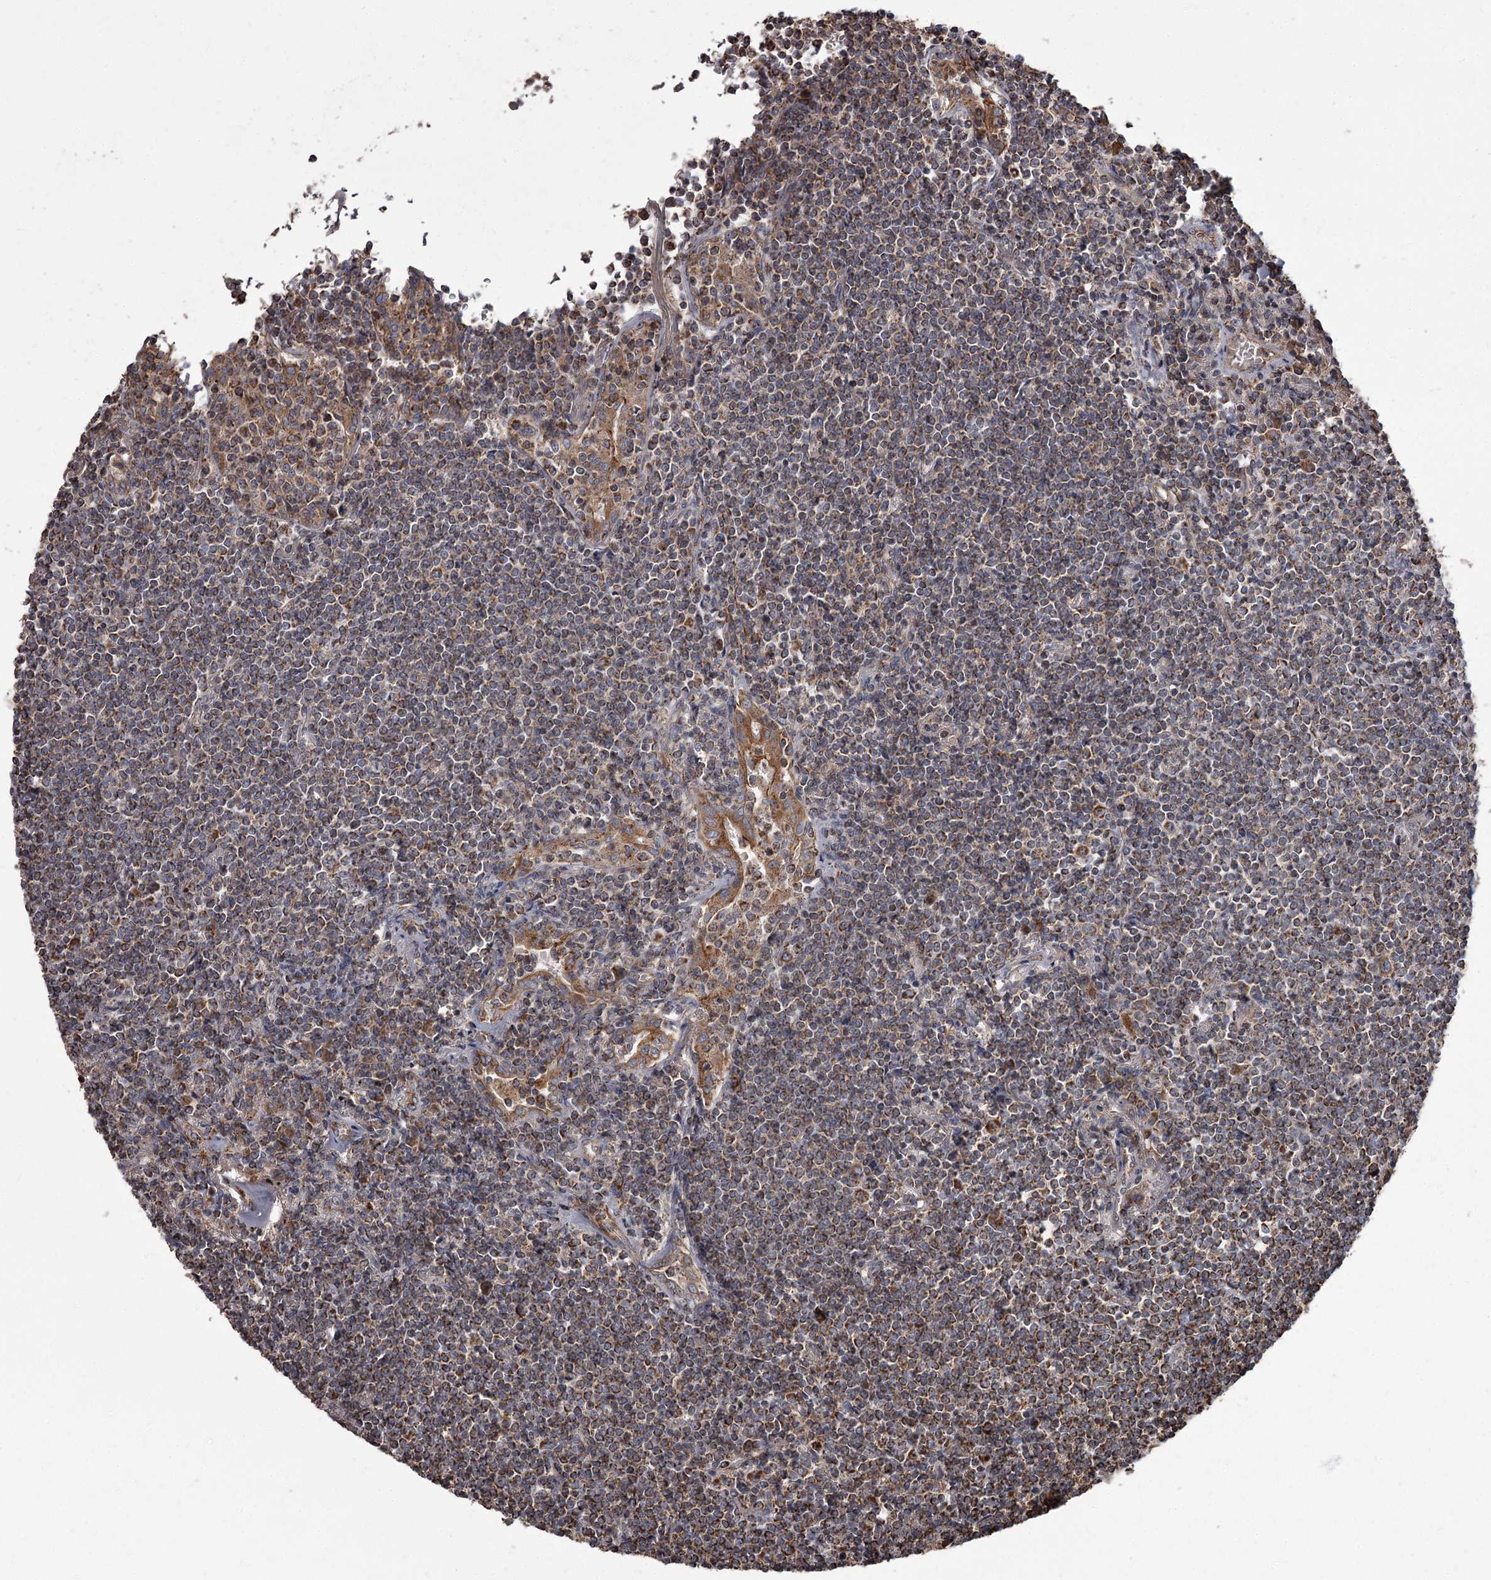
{"staining": {"intensity": "moderate", "quantity": ">75%", "location": "cytoplasmic/membranous"}, "tissue": "lymphoma", "cell_type": "Tumor cells", "image_type": "cancer", "snomed": [{"axis": "morphology", "description": "Malignant lymphoma, non-Hodgkin's type, Low grade"}, {"axis": "topography", "description": "Lung"}], "caption": "Low-grade malignant lymphoma, non-Hodgkin's type stained for a protein displays moderate cytoplasmic/membranous positivity in tumor cells.", "gene": "THAP9", "patient": {"sex": "female", "age": 71}}